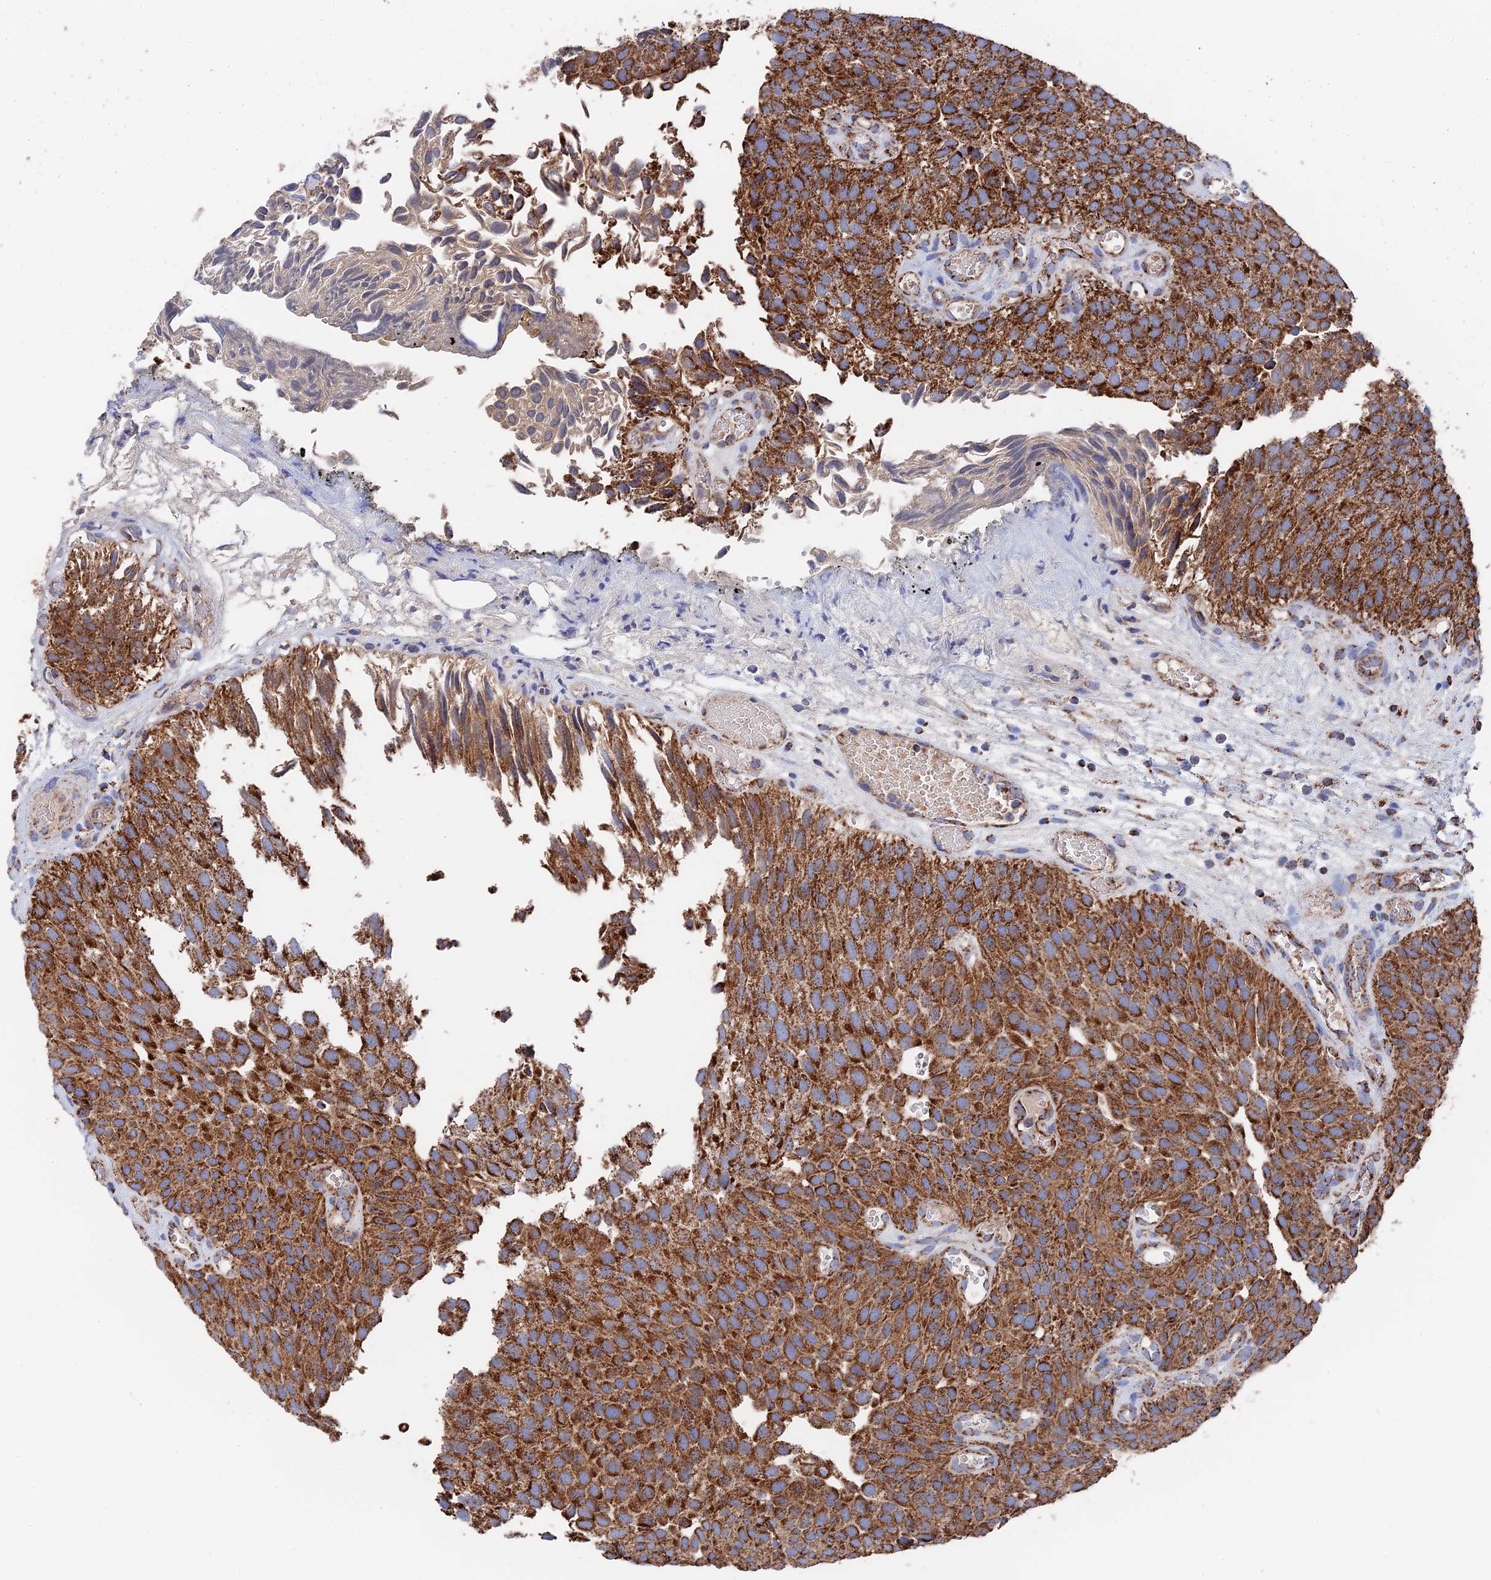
{"staining": {"intensity": "strong", "quantity": ">75%", "location": "cytoplasmic/membranous"}, "tissue": "urothelial cancer", "cell_type": "Tumor cells", "image_type": "cancer", "snomed": [{"axis": "morphology", "description": "Urothelial carcinoma, Low grade"}, {"axis": "topography", "description": "Urinary bladder"}], "caption": "Urothelial carcinoma (low-grade) stained with a protein marker displays strong staining in tumor cells.", "gene": "HAUS8", "patient": {"sex": "male", "age": 89}}